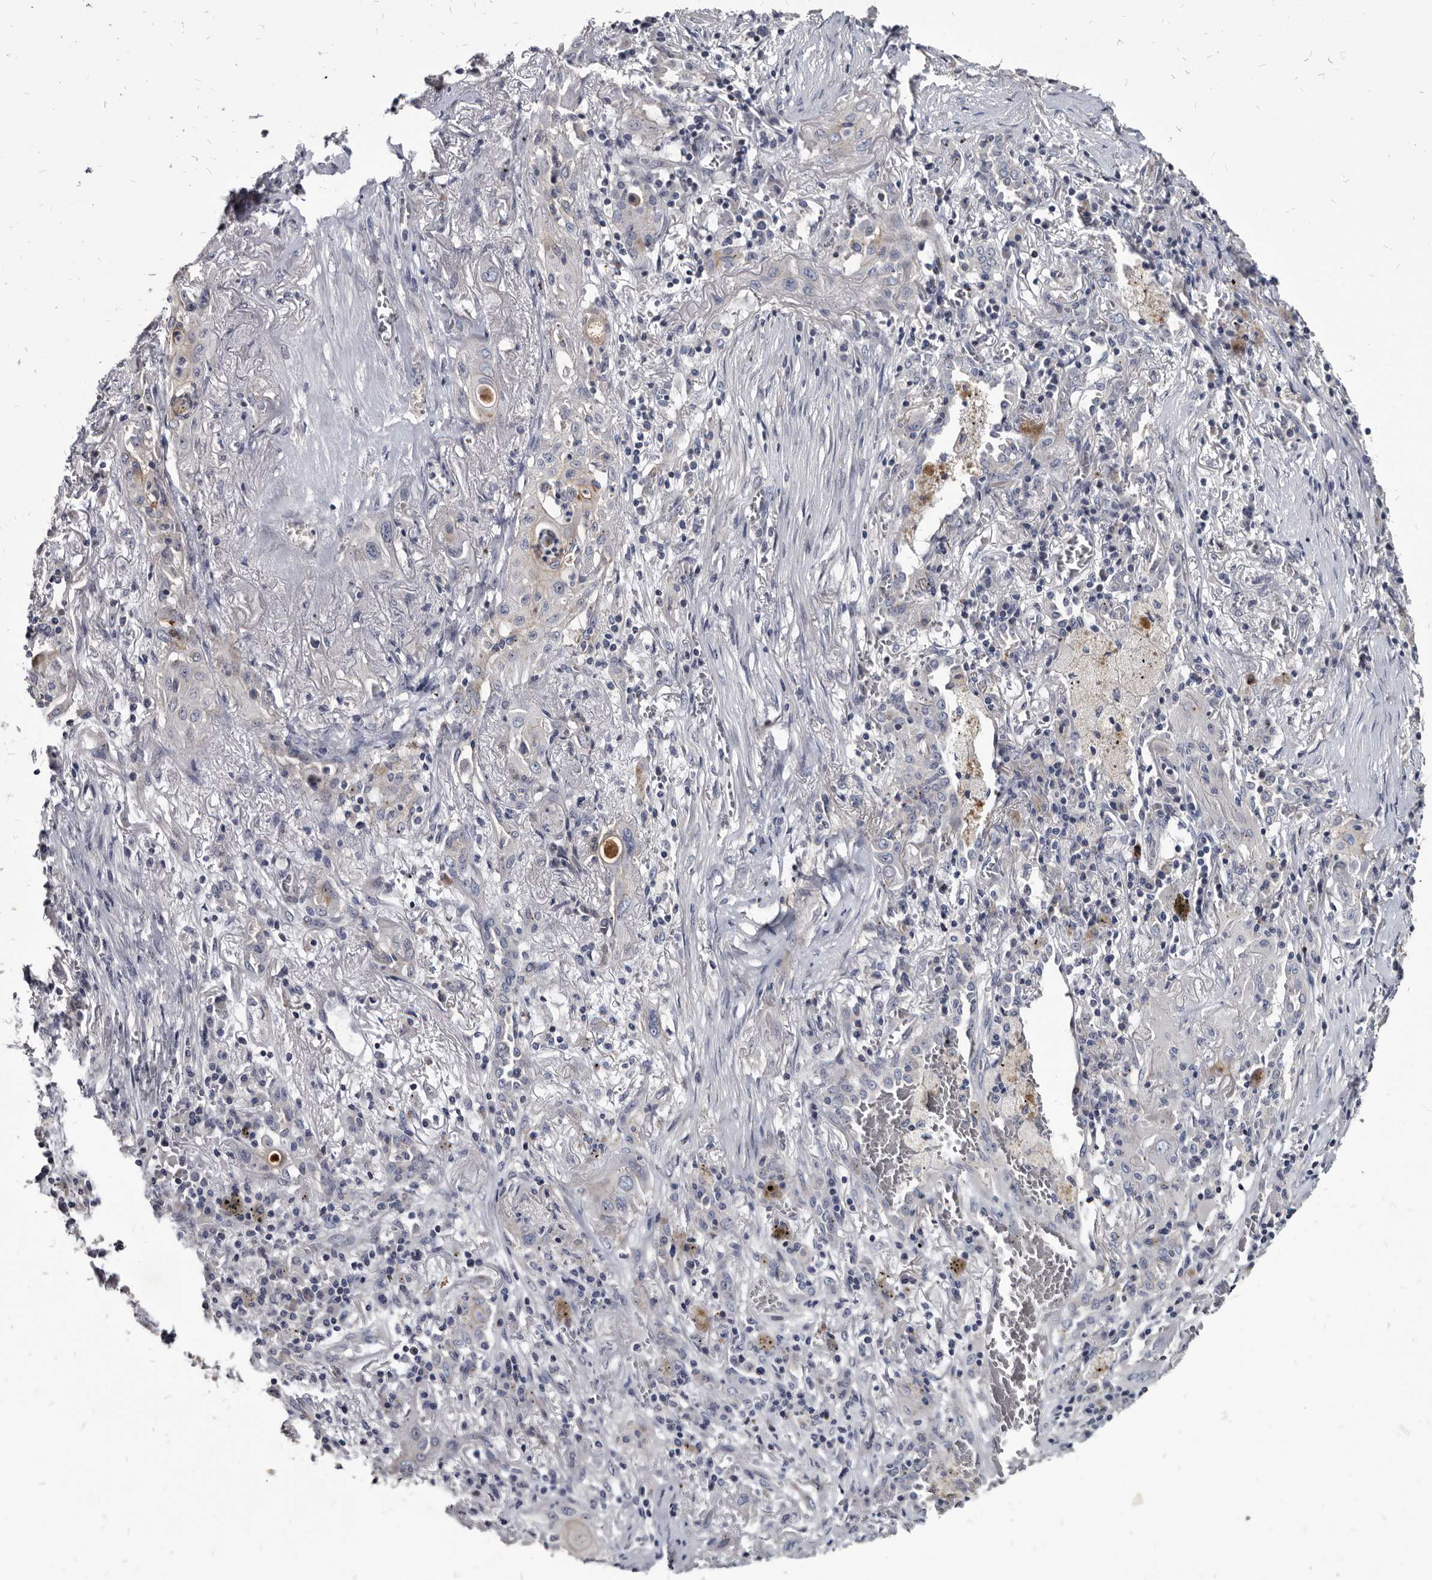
{"staining": {"intensity": "negative", "quantity": "none", "location": "none"}, "tissue": "lung cancer", "cell_type": "Tumor cells", "image_type": "cancer", "snomed": [{"axis": "morphology", "description": "Squamous cell carcinoma, NOS"}, {"axis": "topography", "description": "Lung"}], "caption": "Tumor cells show no significant staining in lung cancer (squamous cell carcinoma).", "gene": "PRSS8", "patient": {"sex": "female", "age": 47}}